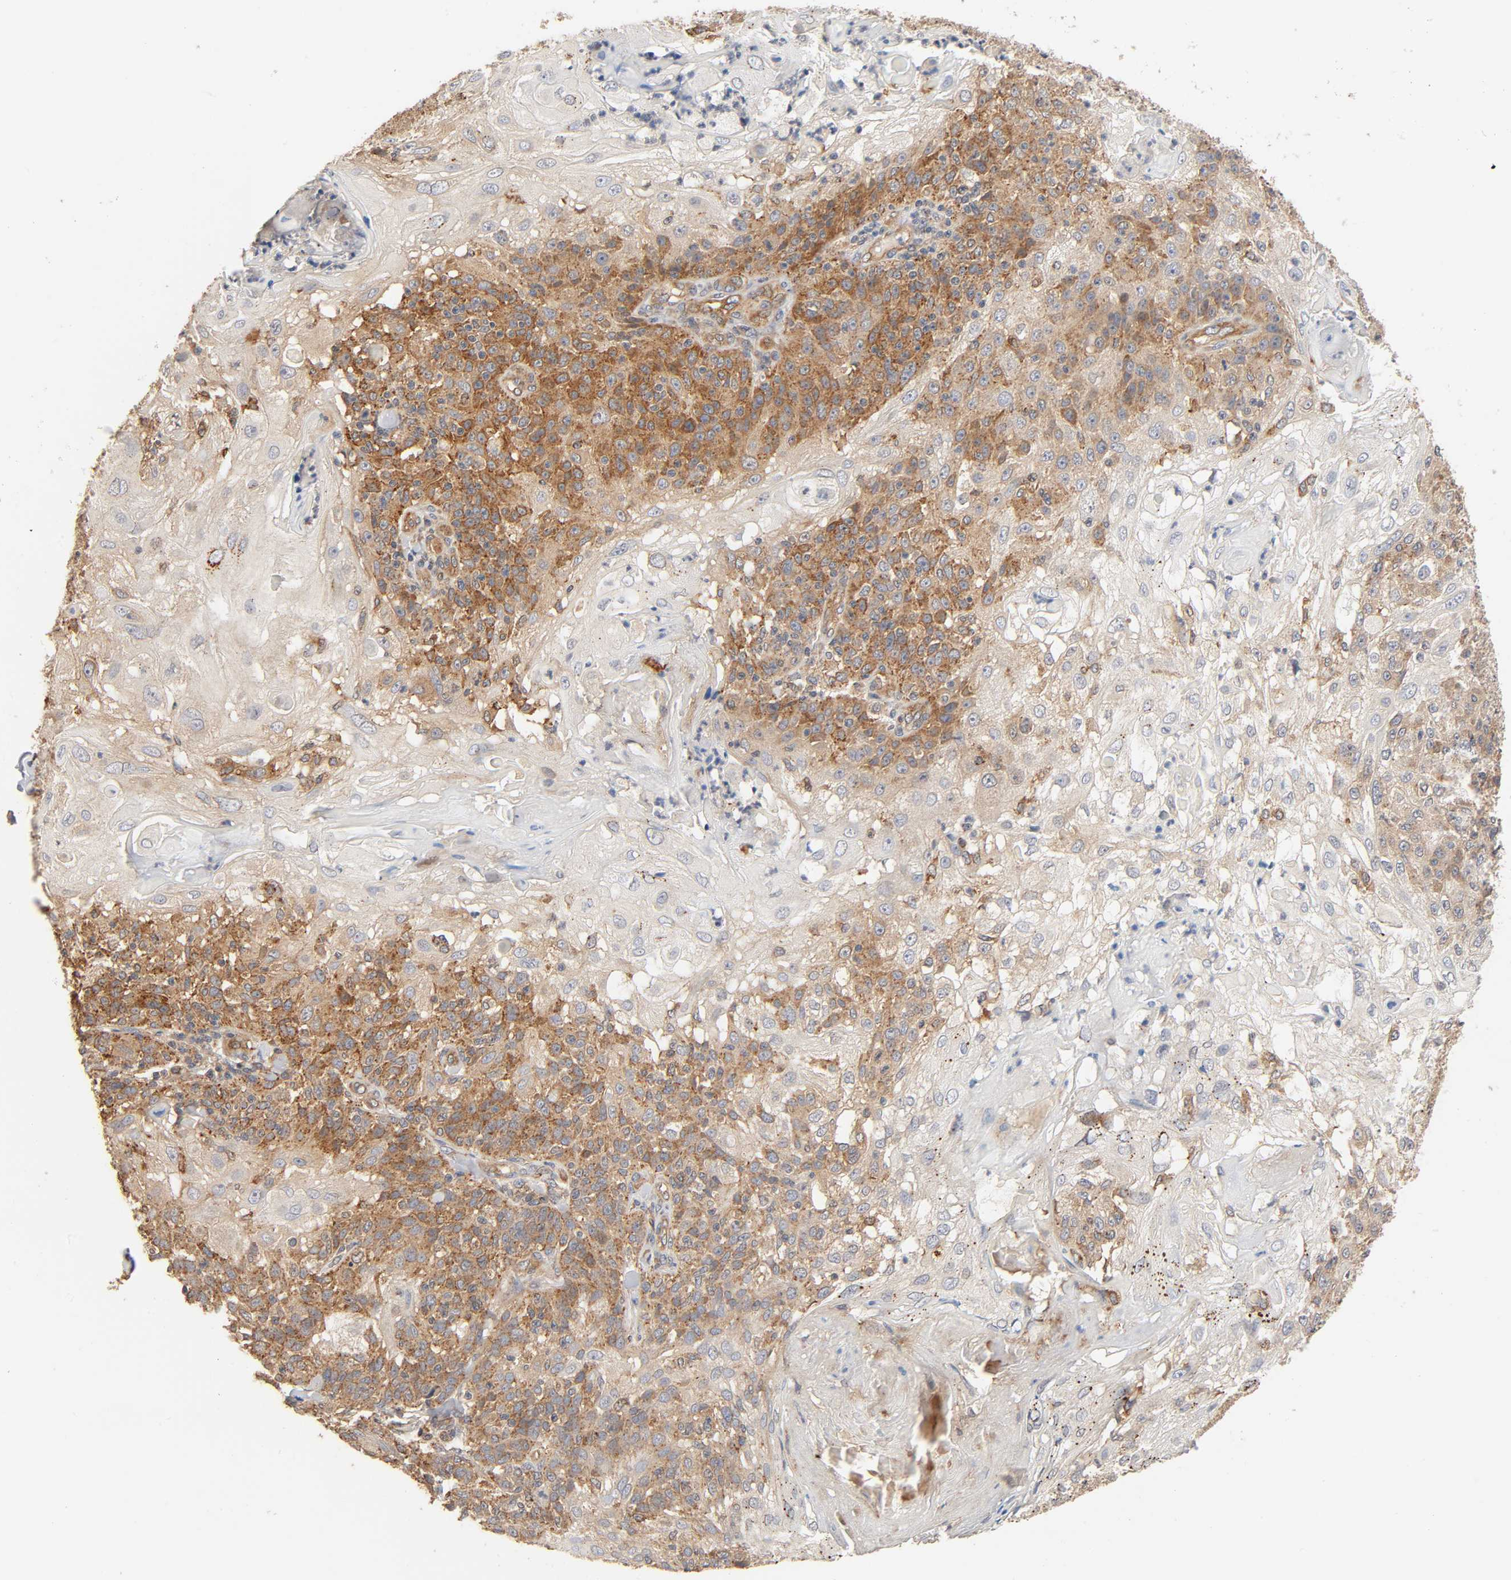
{"staining": {"intensity": "moderate", "quantity": ">75%", "location": "cytoplasmic/membranous"}, "tissue": "skin cancer", "cell_type": "Tumor cells", "image_type": "cancer", "snomed": [{"axis": "morphology", "description": "Normal tissue, NOS"}, {"axis": "morphology", "description": "Squamous cell carcinoma, NOS"}, {"axis": "topography", "description": "Skin"}], "caption": "Protein expression by immunohistochemistry (IHC) displays moderate cytoplasmic/membranous expression in approximately >75% of tumor cells in skin cancer (squamous cell carcinoma).", "gene": "NEMF", "patient": {"sex": "female", "age": 83}}